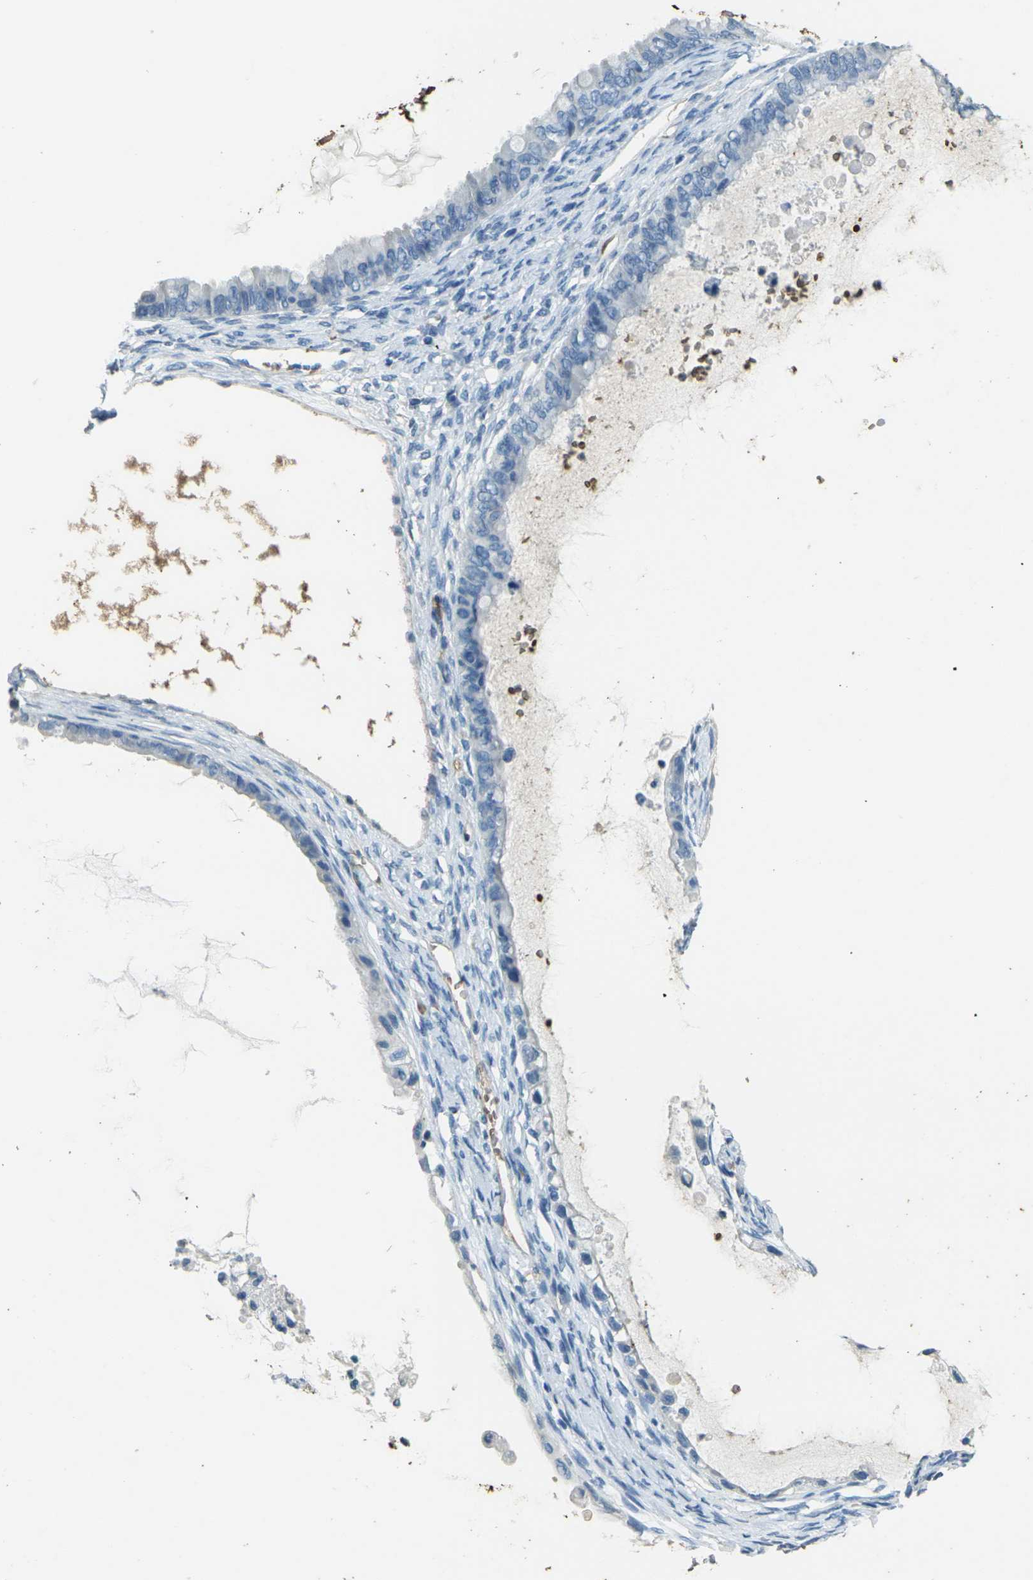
{"staining": {"intensity": "negative", "quantity": "none", "location": "none"}, "tissue": "ovarian cancer", "cell_type": "Tumor cells", "image_type": "cancer", "snomed": [{"axis": "morphology", "description": "Cystadenocarcinoma, mucinous, NOS"}, {"axis": "topography", "description": "Ovary"}], "caption": "Mucinous cystadenocarcinoma (ovarian) was stained to show a protein in brown. There is no significant positivity in tumor cells. (Immunohistochemistry, brightfield microscopy, high magnification).", "gene": "HBB", "patient": {"sex": "female", "age": 80}}